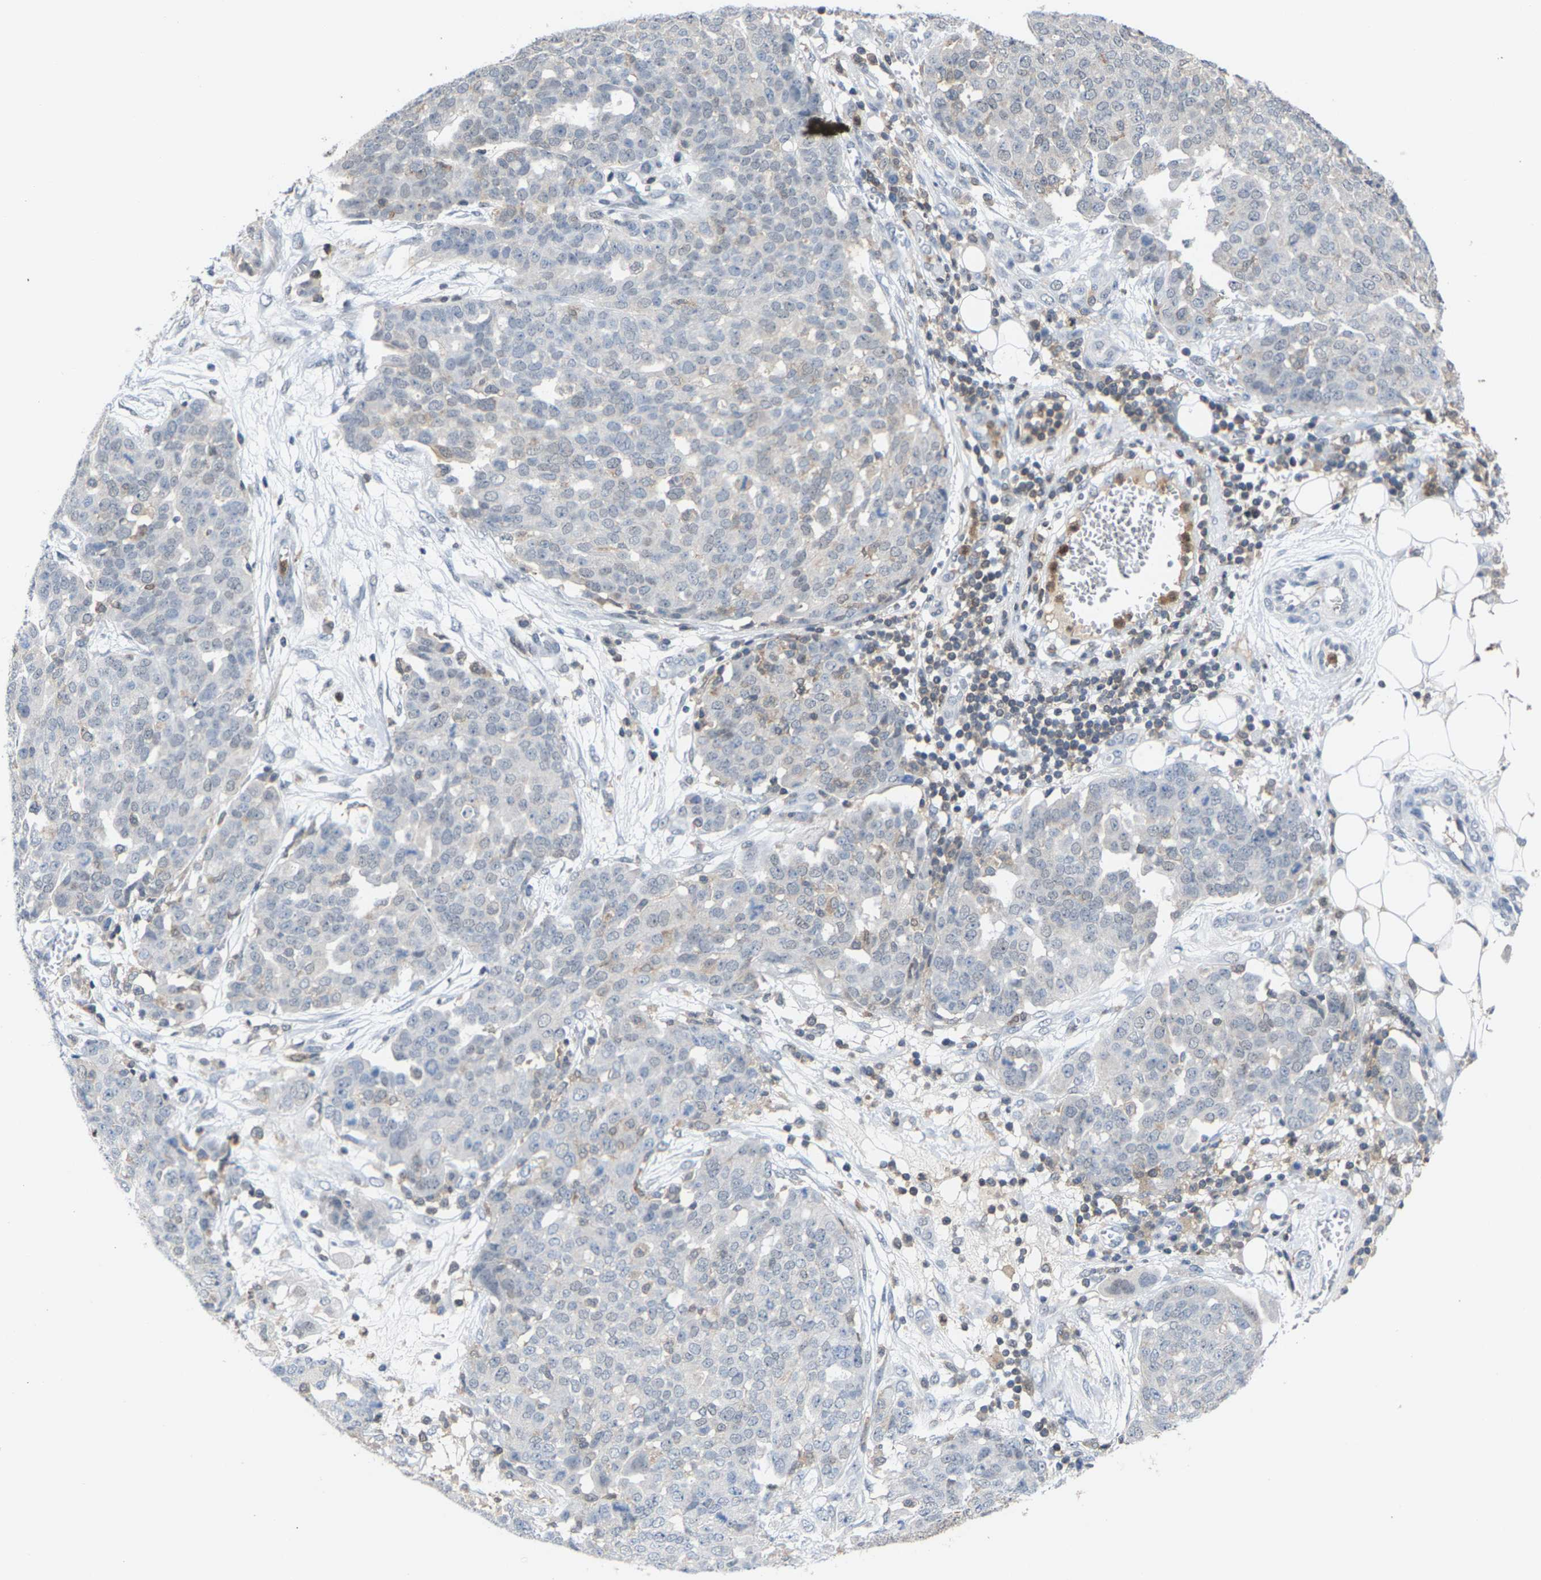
{"staining": {"intensity": "negative", "quantity": "none", "location": "none"}, "tissue": "ovarian cancer", "cell_type": "Tumor cells", "image_type": "cancer", "snomed": [{"axis": "morphology", "description": "Cystadenocarcinoma, serous, NOS"}, {"axis": "topography", "description": "Soft tissue"}, {"axis": "topography", "description": "Ovary"}], "caption": "There is no significant positivity in tumor cells of ovarian cancer. (DAB (3,3'-diaminobenzidine) immunohistochemistry (IHC) with hematoxylin counter stain).", "gene": "FGD3", "patient": {"sex": "female", "age": 57}}